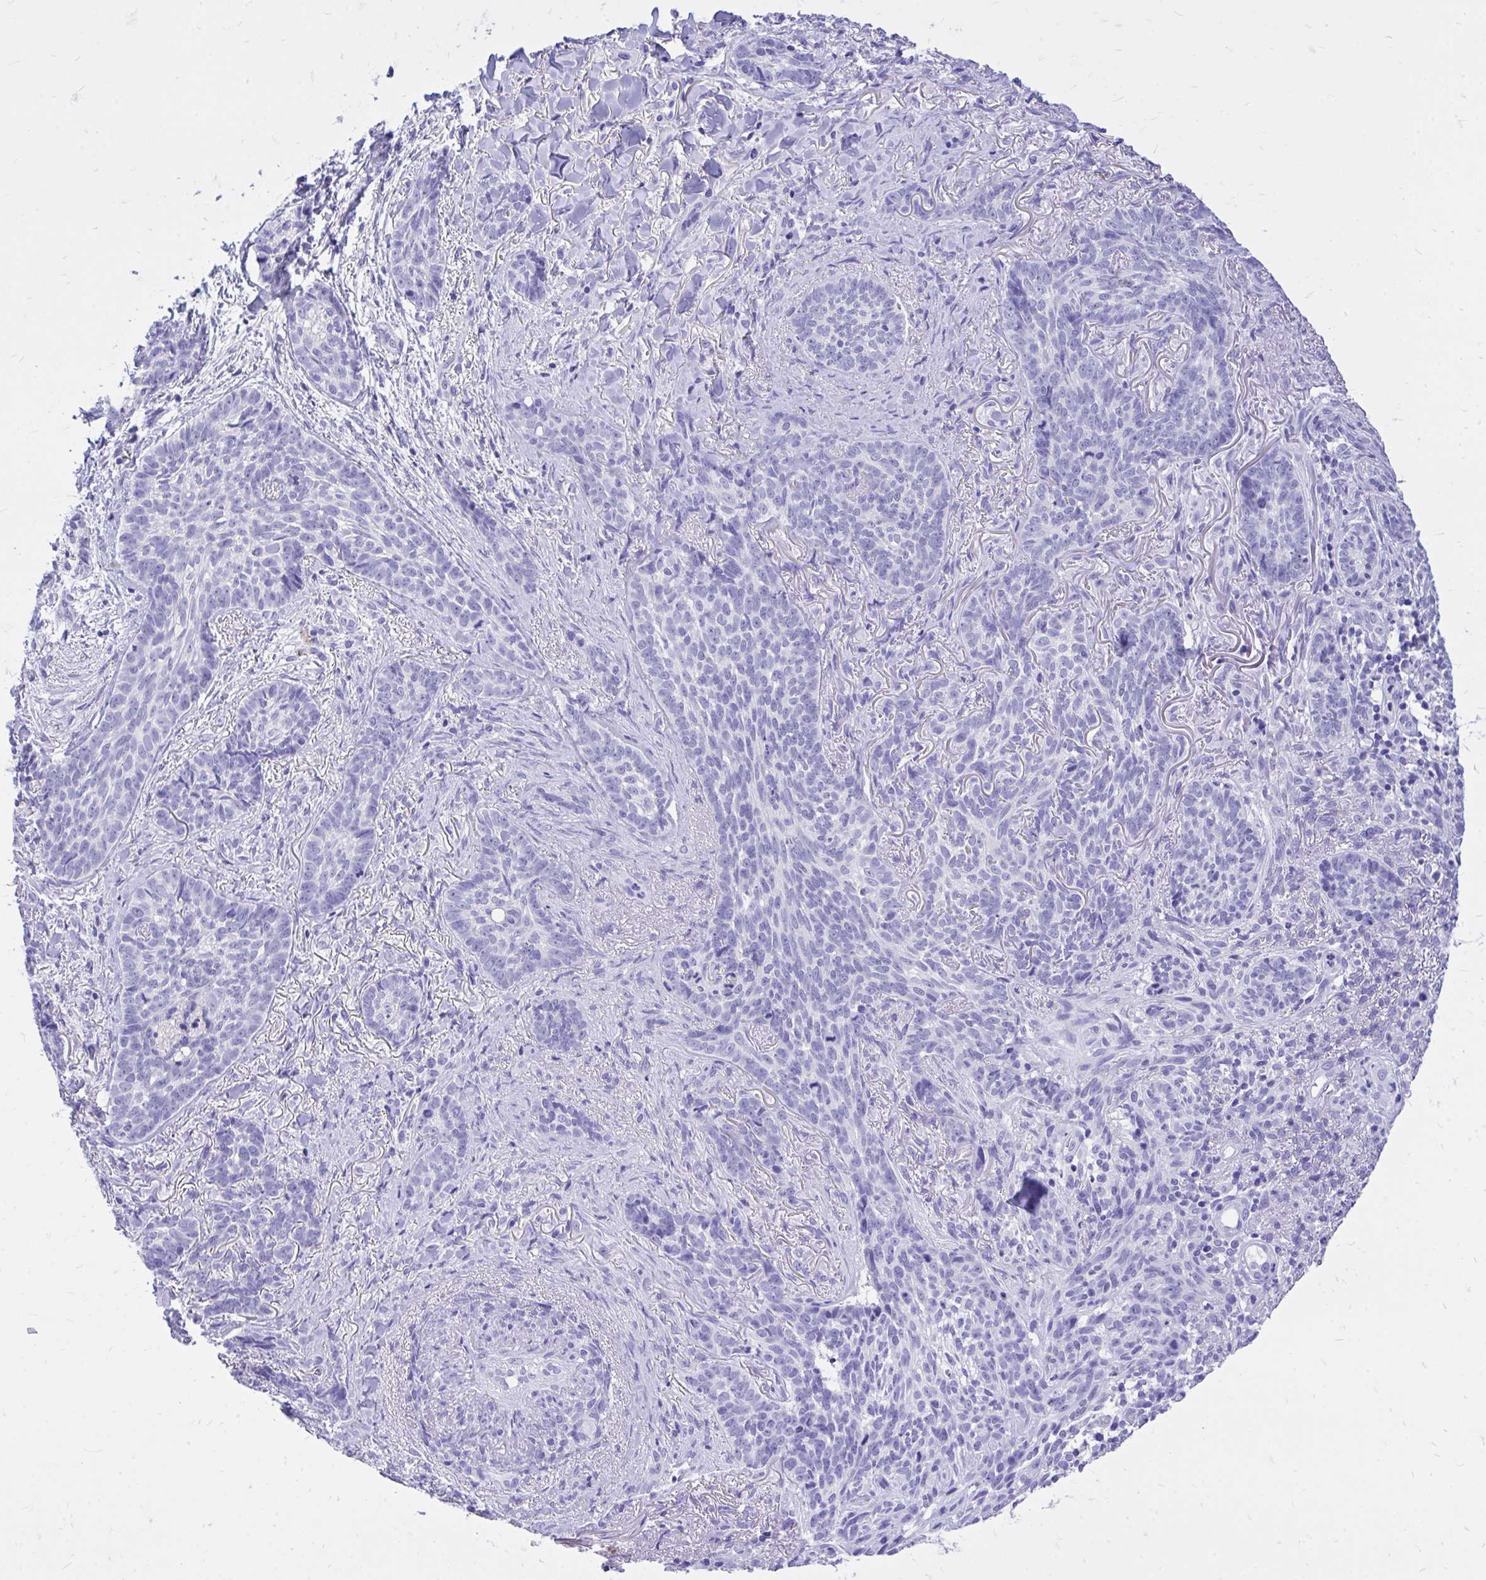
{"staining": {"intensity": "negative", "quantity": "none", "location": "none"}, "tissue": "skin cancer", "cell_type": "Tumor cells", "image_type": "cancer", "snomed": [{"axis": "morphology", "description": "Basal cell carcinoma"}, {"axis": "topography", "description": "Skin"}, {"axis": "topography", "description": "Skin of face"}], "caption": "Tumor cells show no significant staining in skin cancer.", "gene": "MON1A", "patient": {"sex": "male", "age": 88}}